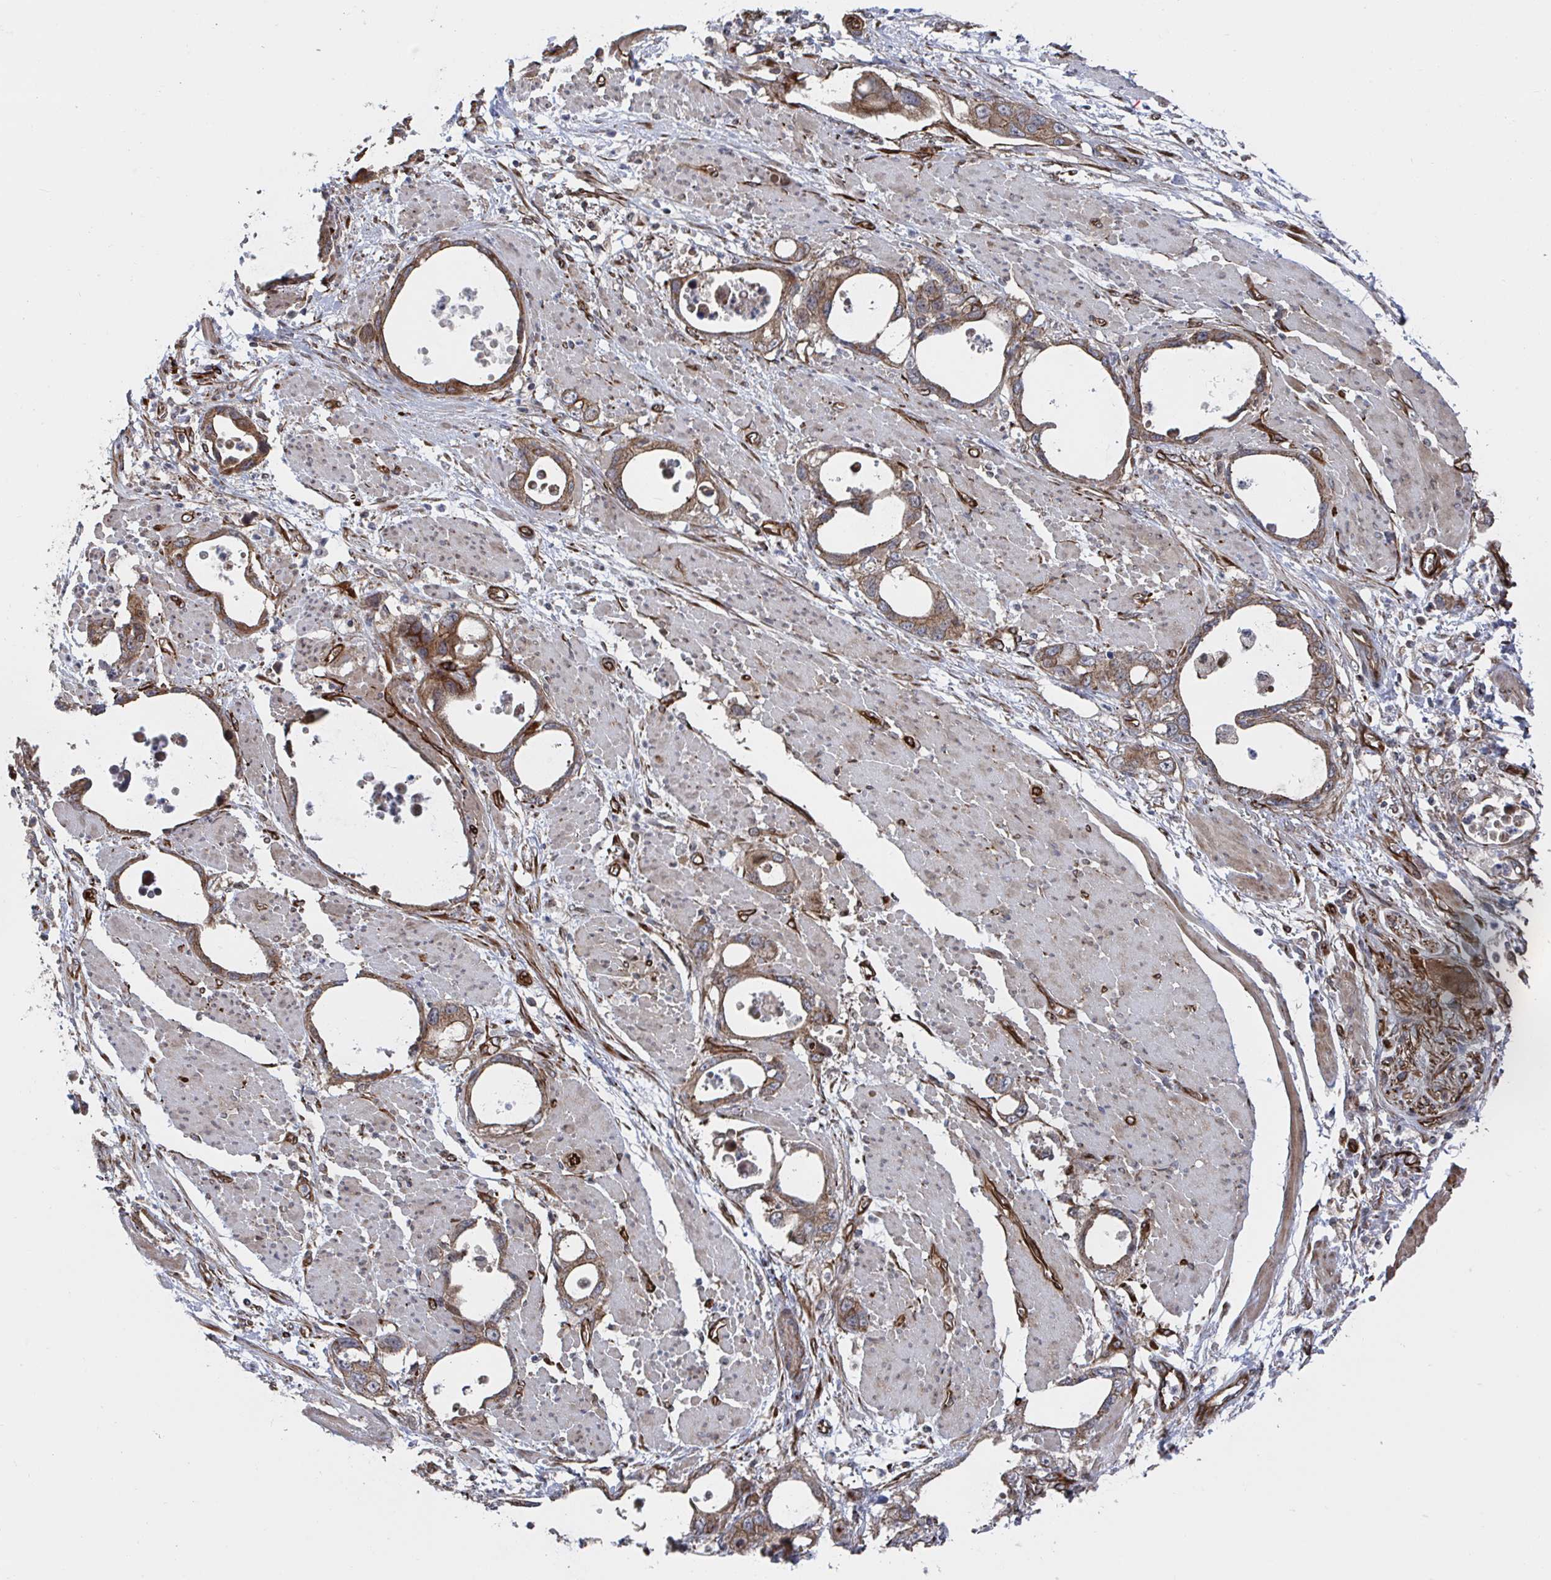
{"staining": {"intensity": "moderate", "quantity": ">75%", "location": "cytoplasmic/membranous"}, "tissue": "stomach cancer", "cell_type": "Tumor cells", "image_type": "cancer", "snomed": [{"axis": "morphology", "description": "Adenocarcinoma, NOS"}, {"axis": "topography", "description": "Stomach, upper"}], "caption": "This is an image of immunohistochemistry staining of stomach adenocarcinoma, which shows moderate staining in the cytoplasmic/membranous of tumor cells.", "gene": "DVL3", "patient": {"sex": "male", "age": 74}}